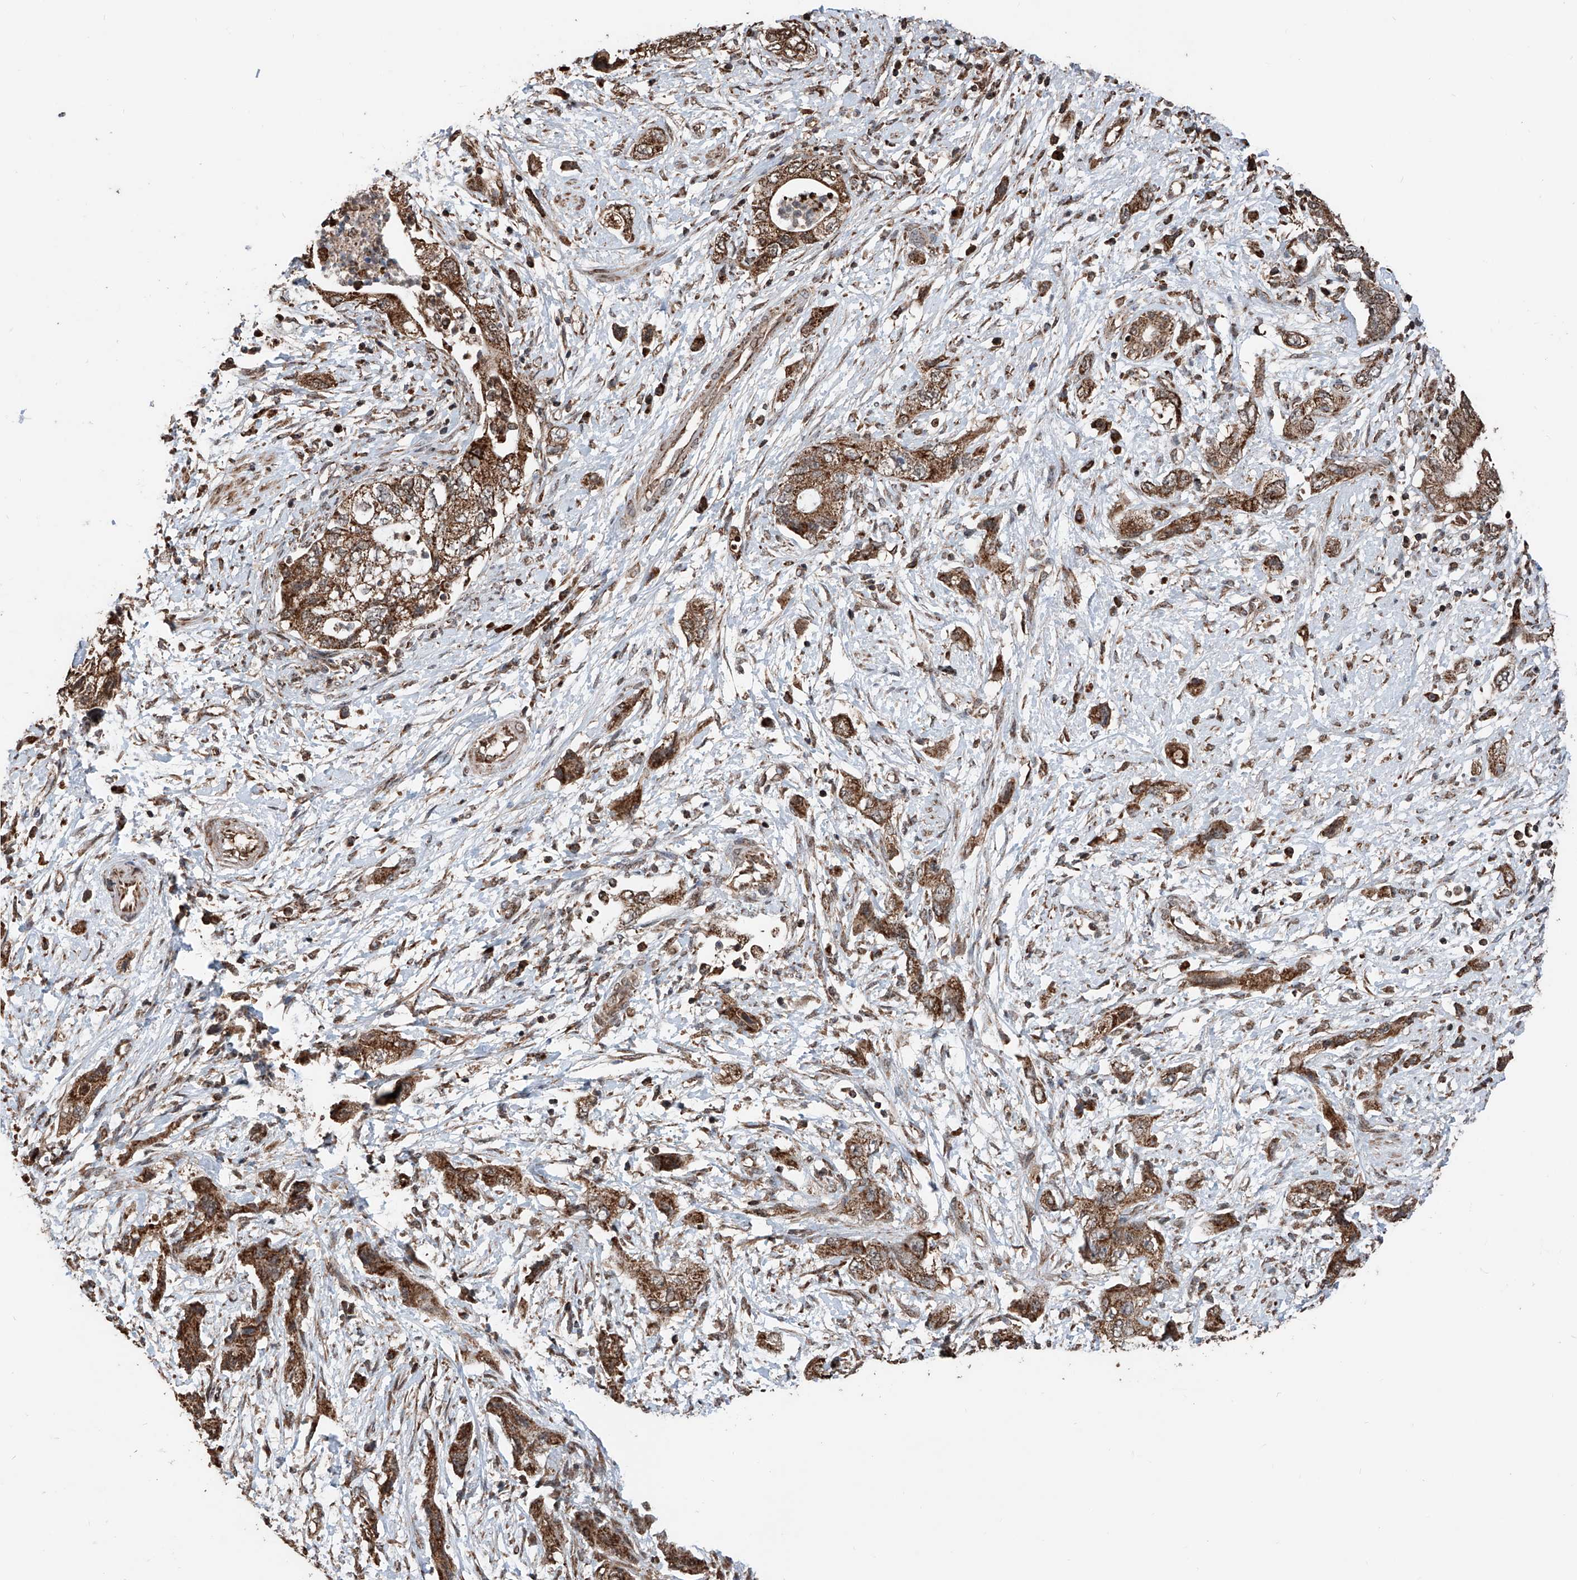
{"staining": {"intensity": "strong", "quantity": ">75%", "location": "cytoplasmic/membranous"}, "tissue": "pancreatic cancer", "cell_type": "Tumor cells", "image_type": "cancer", "snomed": [{"axis": "morphology", "description": "Adenocarcinoma, NOS"}, {"axis": "topography", "description": "Pancreas"}], "caption": "IHC (DAB (3,3'-diaminobenzidine)) staining of human pancreatic adenocarcinoma reveals strong cytoplasmic/membranous protein positivity in approximately >75% of tumor cells.", "gene": "ZNF445", "patient": {"sex": "female", "age": 73}}